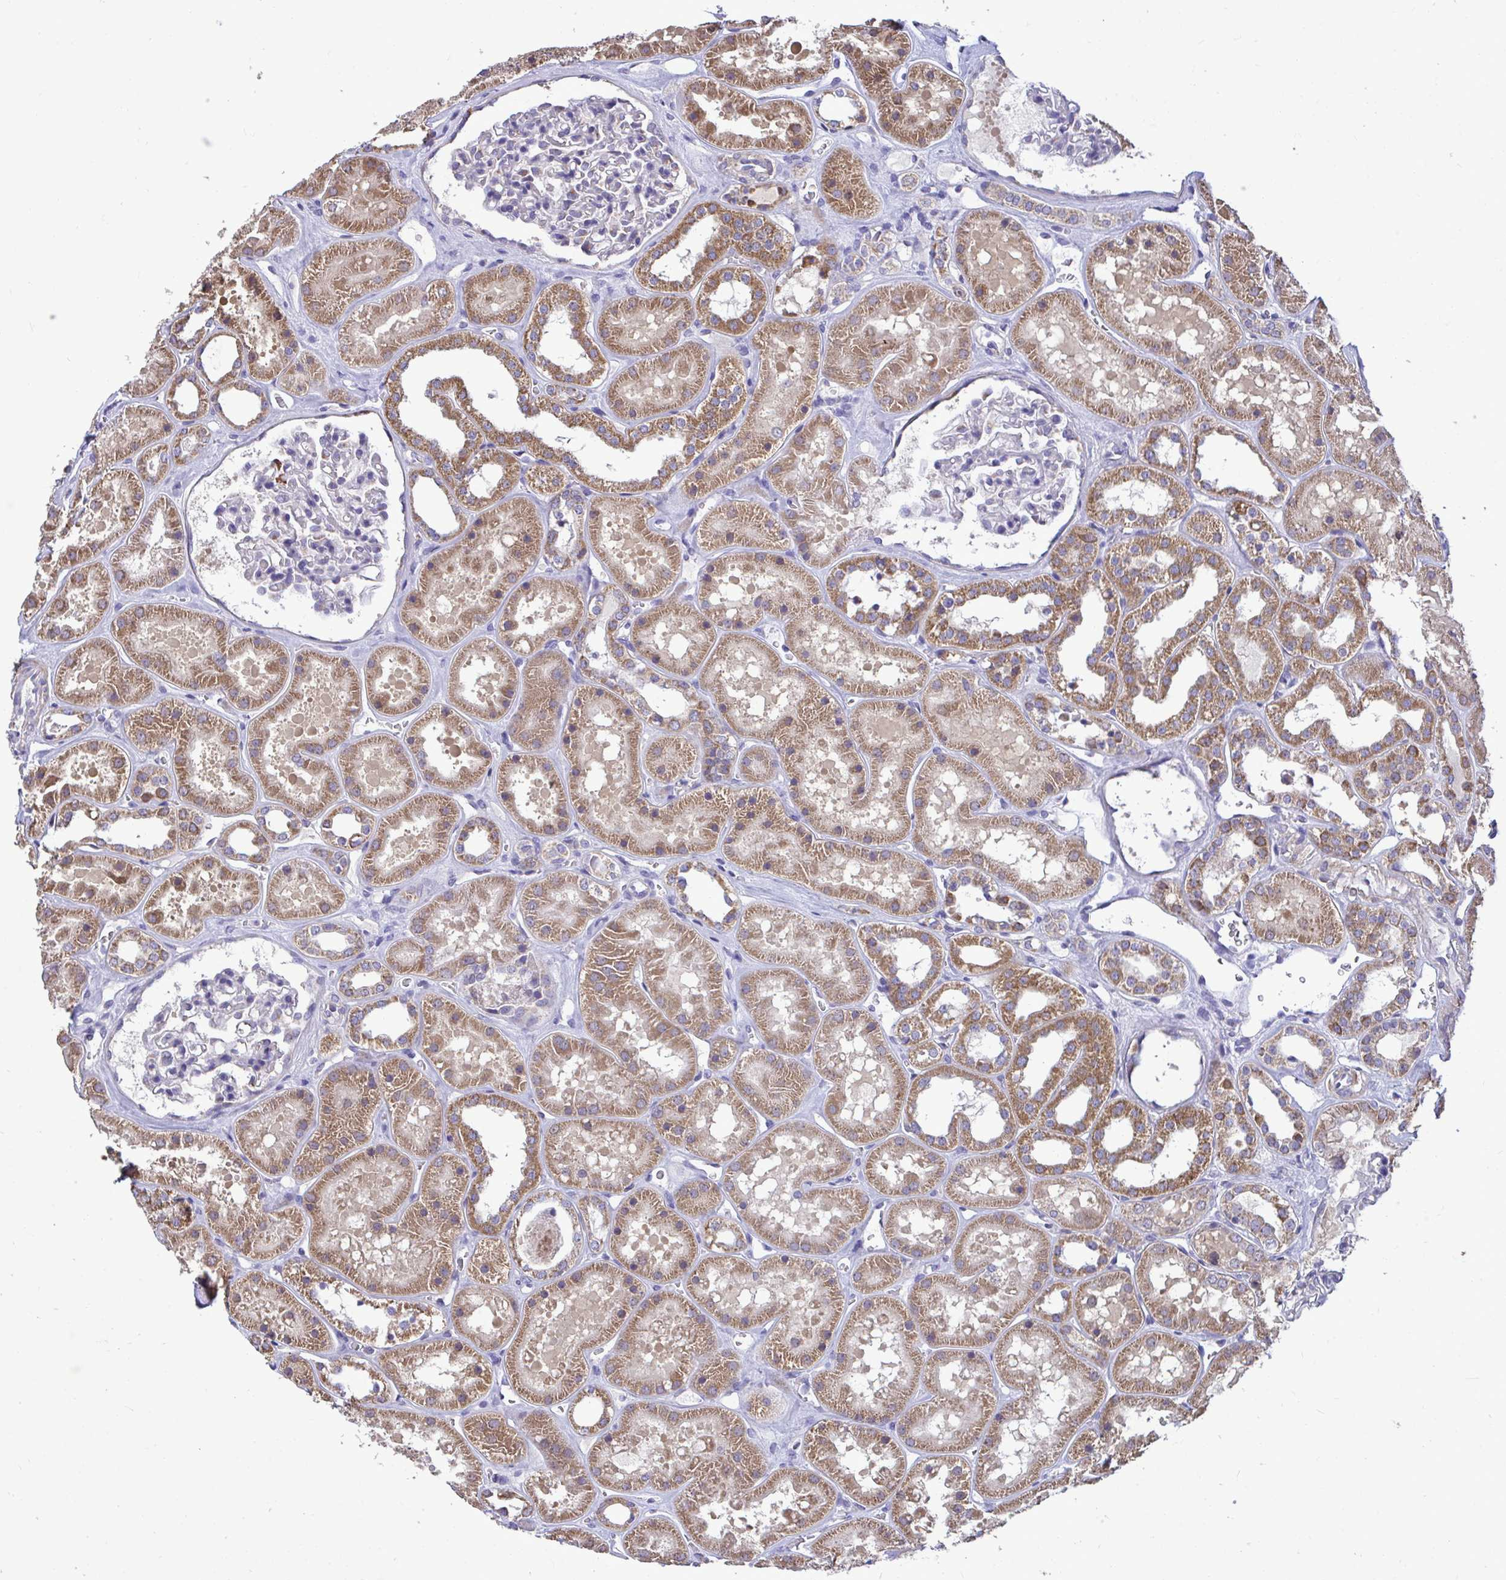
{"staining": {"intensity": "moderate", "quantity": "<25%", "location": "cytoplasmic/membranous"}, "tissue": "kidney", "cell_type": "Cells in glomeruli", "image_type": "normal", "snomed": [{"axis": "morphology", "description": "Normal tissue, NOS"}, {"axis": "topography", "description": "Kidney"}], "caption": "High-magnification brightfield microscopy of benign kidney stained with DAB (3,3'-diaminobenzidine) (brown) and counterstained with hematoxylin (blue). cells in glomeruli exhibit moderate cytoplasmic/membranous positivity is present in about<25% of cells.", "gene": "ENSG00000269547", "patient": {"sex": "female", "age": 41}}